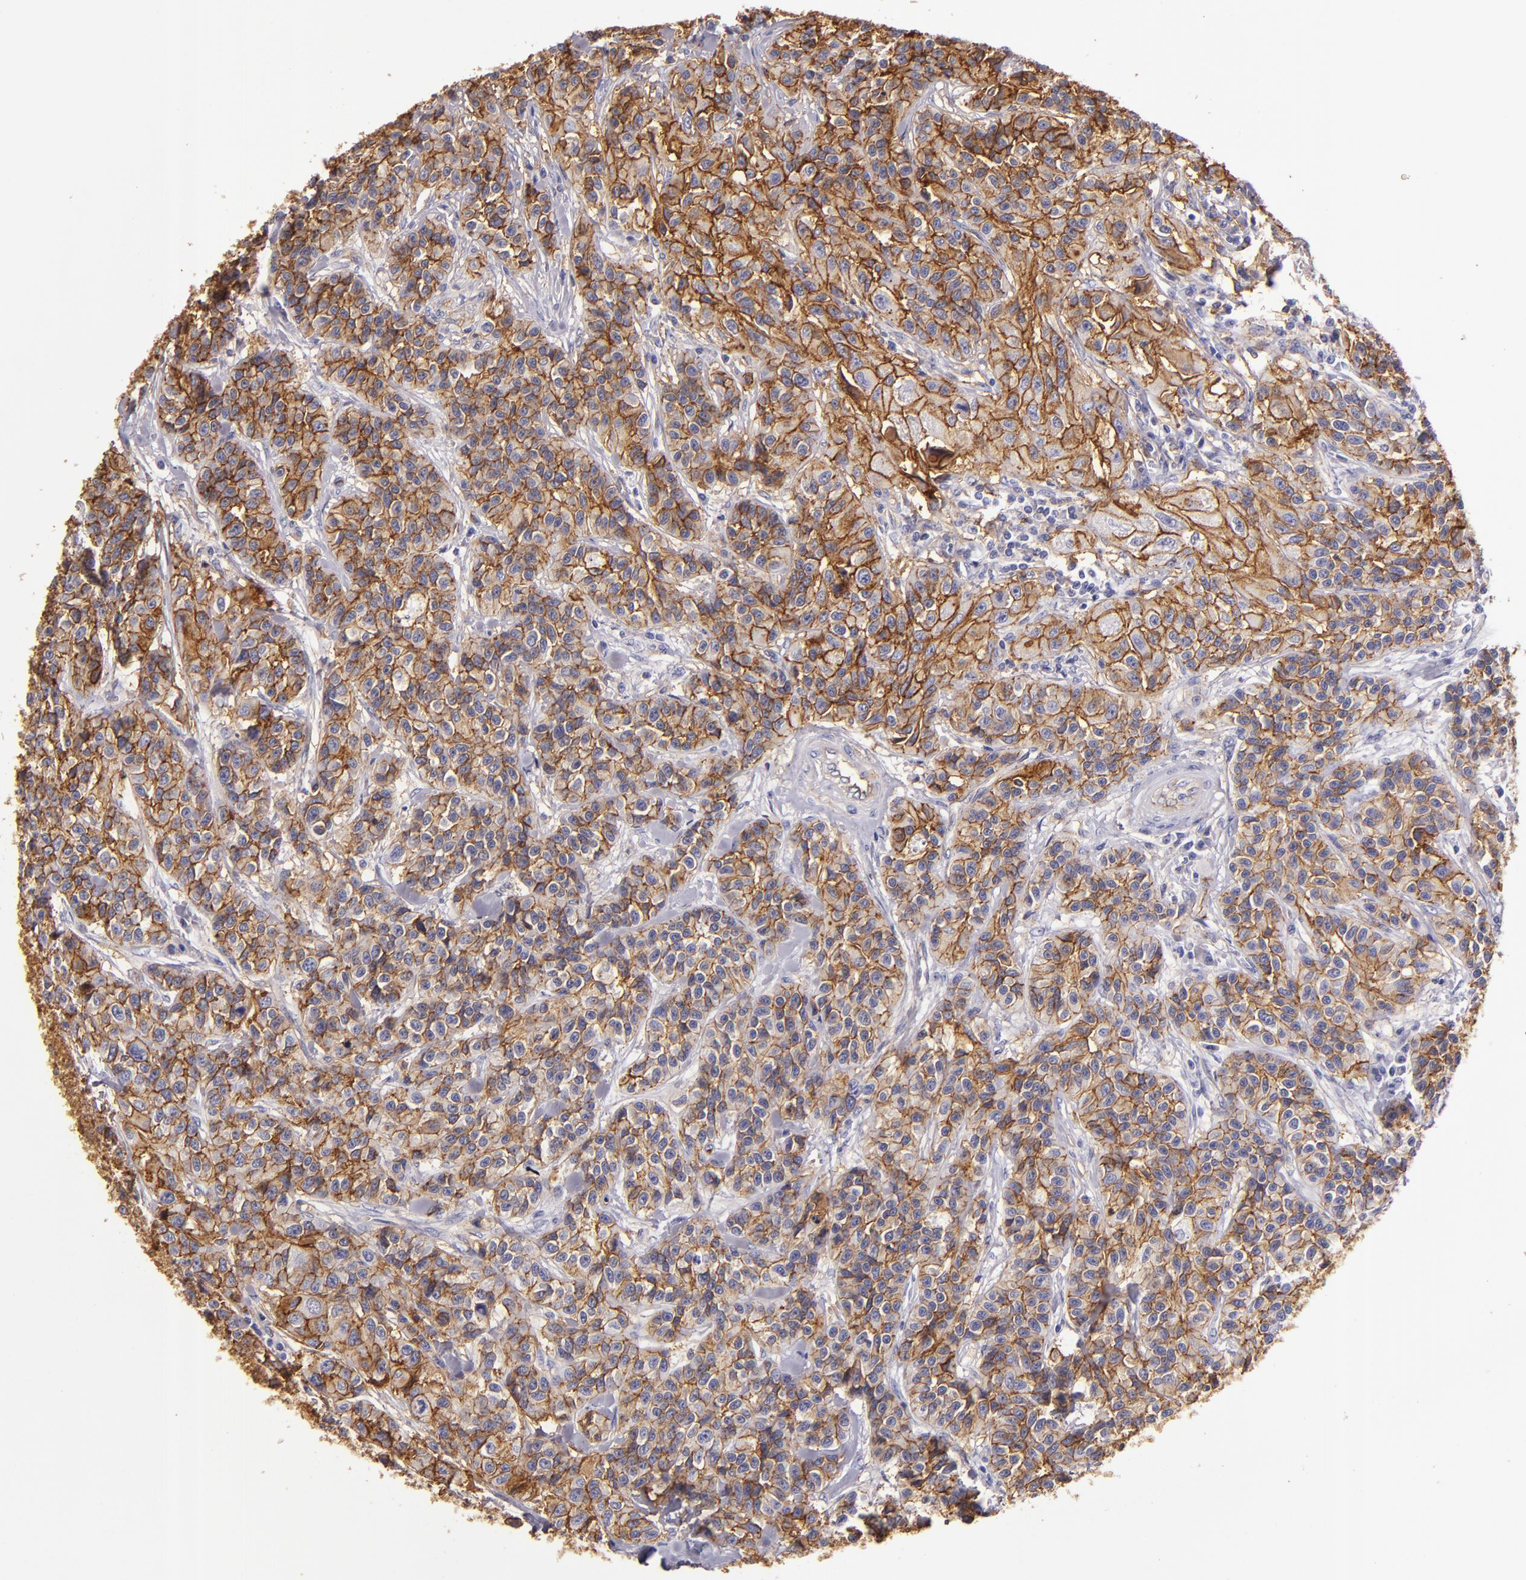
{"staining": {"intensity": "strong", "quantity": ">75%", "location": "cytoplasmic/membranous"}, "tissue": "urothelial cancer", "cell_type": "Tumor cells", "image_type": "cancer", "snomed": [{"axis": "morphology", "description": "Urothelial carcinoma, High grade"}, {"axis": "topography", "description": "Urinary bladder"}], "caption": "This photomicrograph displays immunohistochemistry (IHC) staining of human high-grade urothelial carcinoma, with high strong cytoplasmic/membranous staining in about >75% of tumor cells.", "gene": "CD9", "patient": {"sex": "female", "age": 81}}